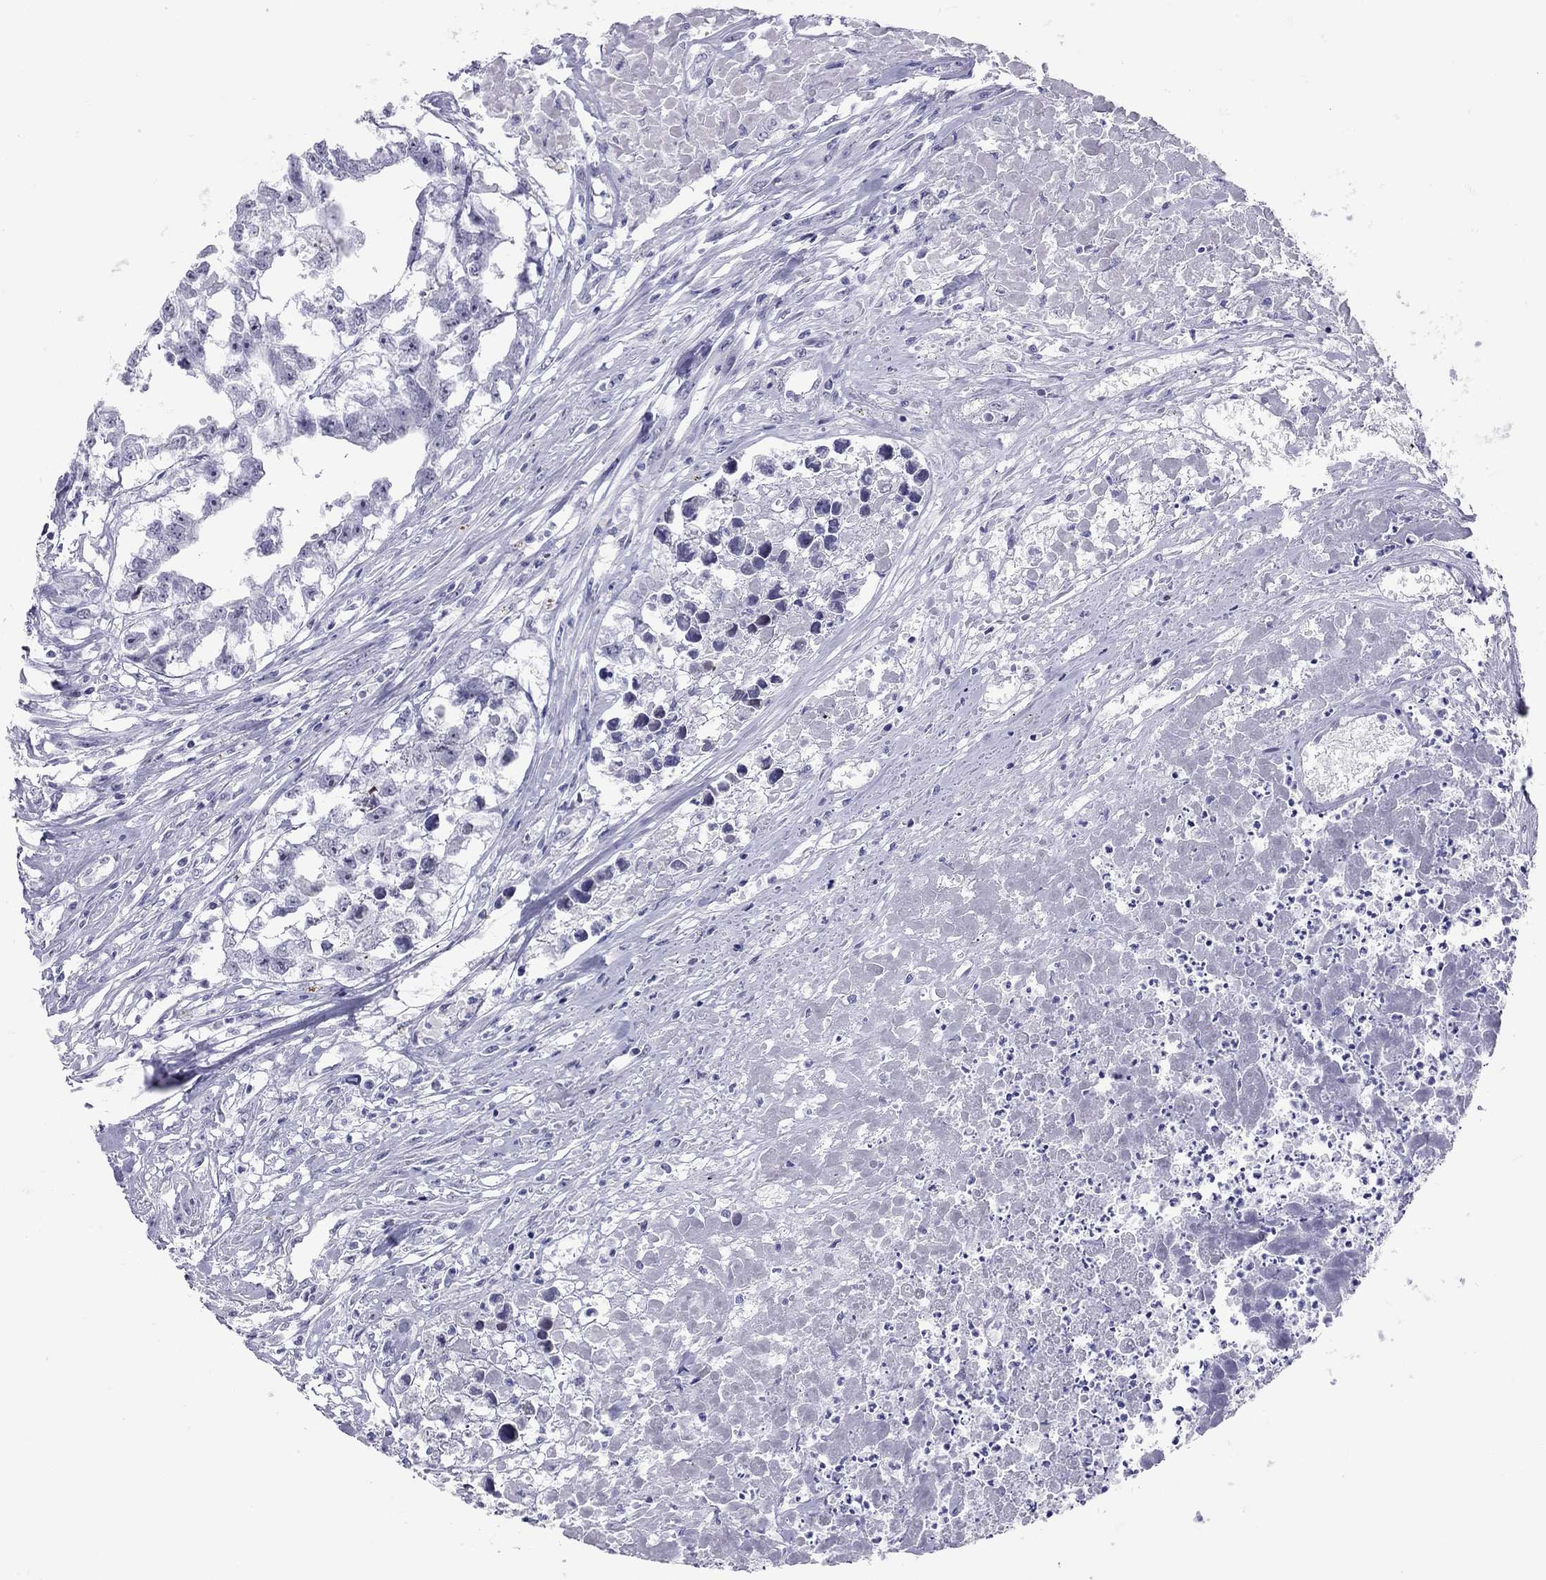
{"staining": {"intensity": "negative", "quantity": "none", "location": "none"}, "tissue": "testis cancer", "cell_type": "Tumor cells", "image_type": "cancer", "snomed": [{"axis": "morphology", "description": "Carcinoma, Embryonal, NOS"}, {"axis": "morphology", "description": "Teratoma, malignant, NOS"}, {"axis": "topography", "description": "Testis"}], "caption": "An image of human testis cancer (malignant teratoma) is negative for staining in tumor cells.", "gene": "LYAR", "patient": {"sex": "male", "age": 44}}